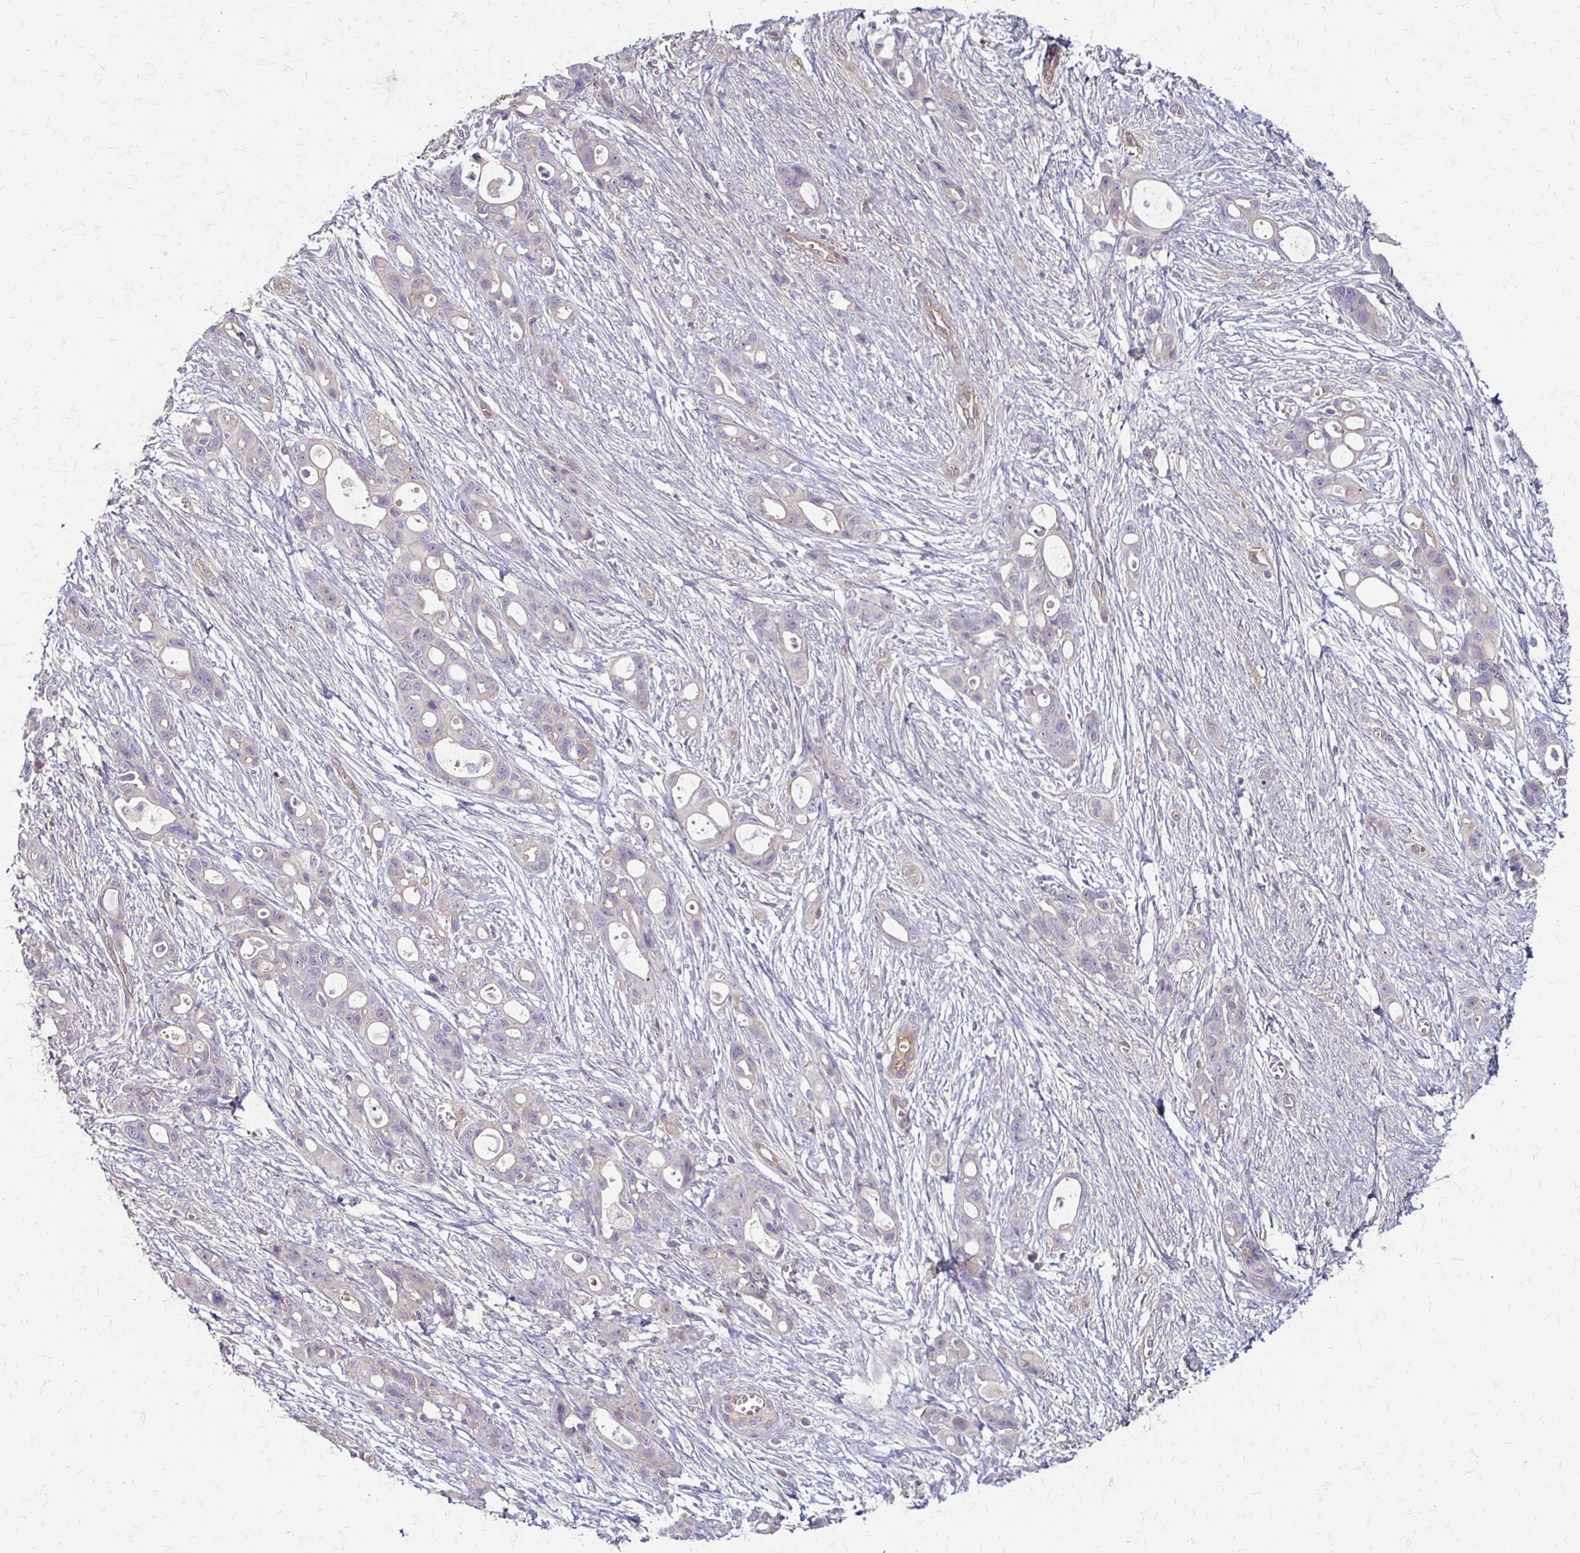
{"staining": {"intensity": "negative", "quantity": "none", "location": "none"}, "tissue": "ovarian cancer", "cell_type": "Tumor cells", "image_type": "cancer", "snomed": [{"axis": "morphology", "description": "Cystadenocarcinoma, mucinous, NOS"}, {"axis": "topography", "description": "Ovary"}], "caption": "Immunohistochemistry (IHC) histopathology image of human mucinous cystadenocarcinoma (ovarian) stained for a protein (brown), which demonstrates no expression in tumor cells.", "gene": "CFL2", "patient": {"sex": "female", "age": 70}}